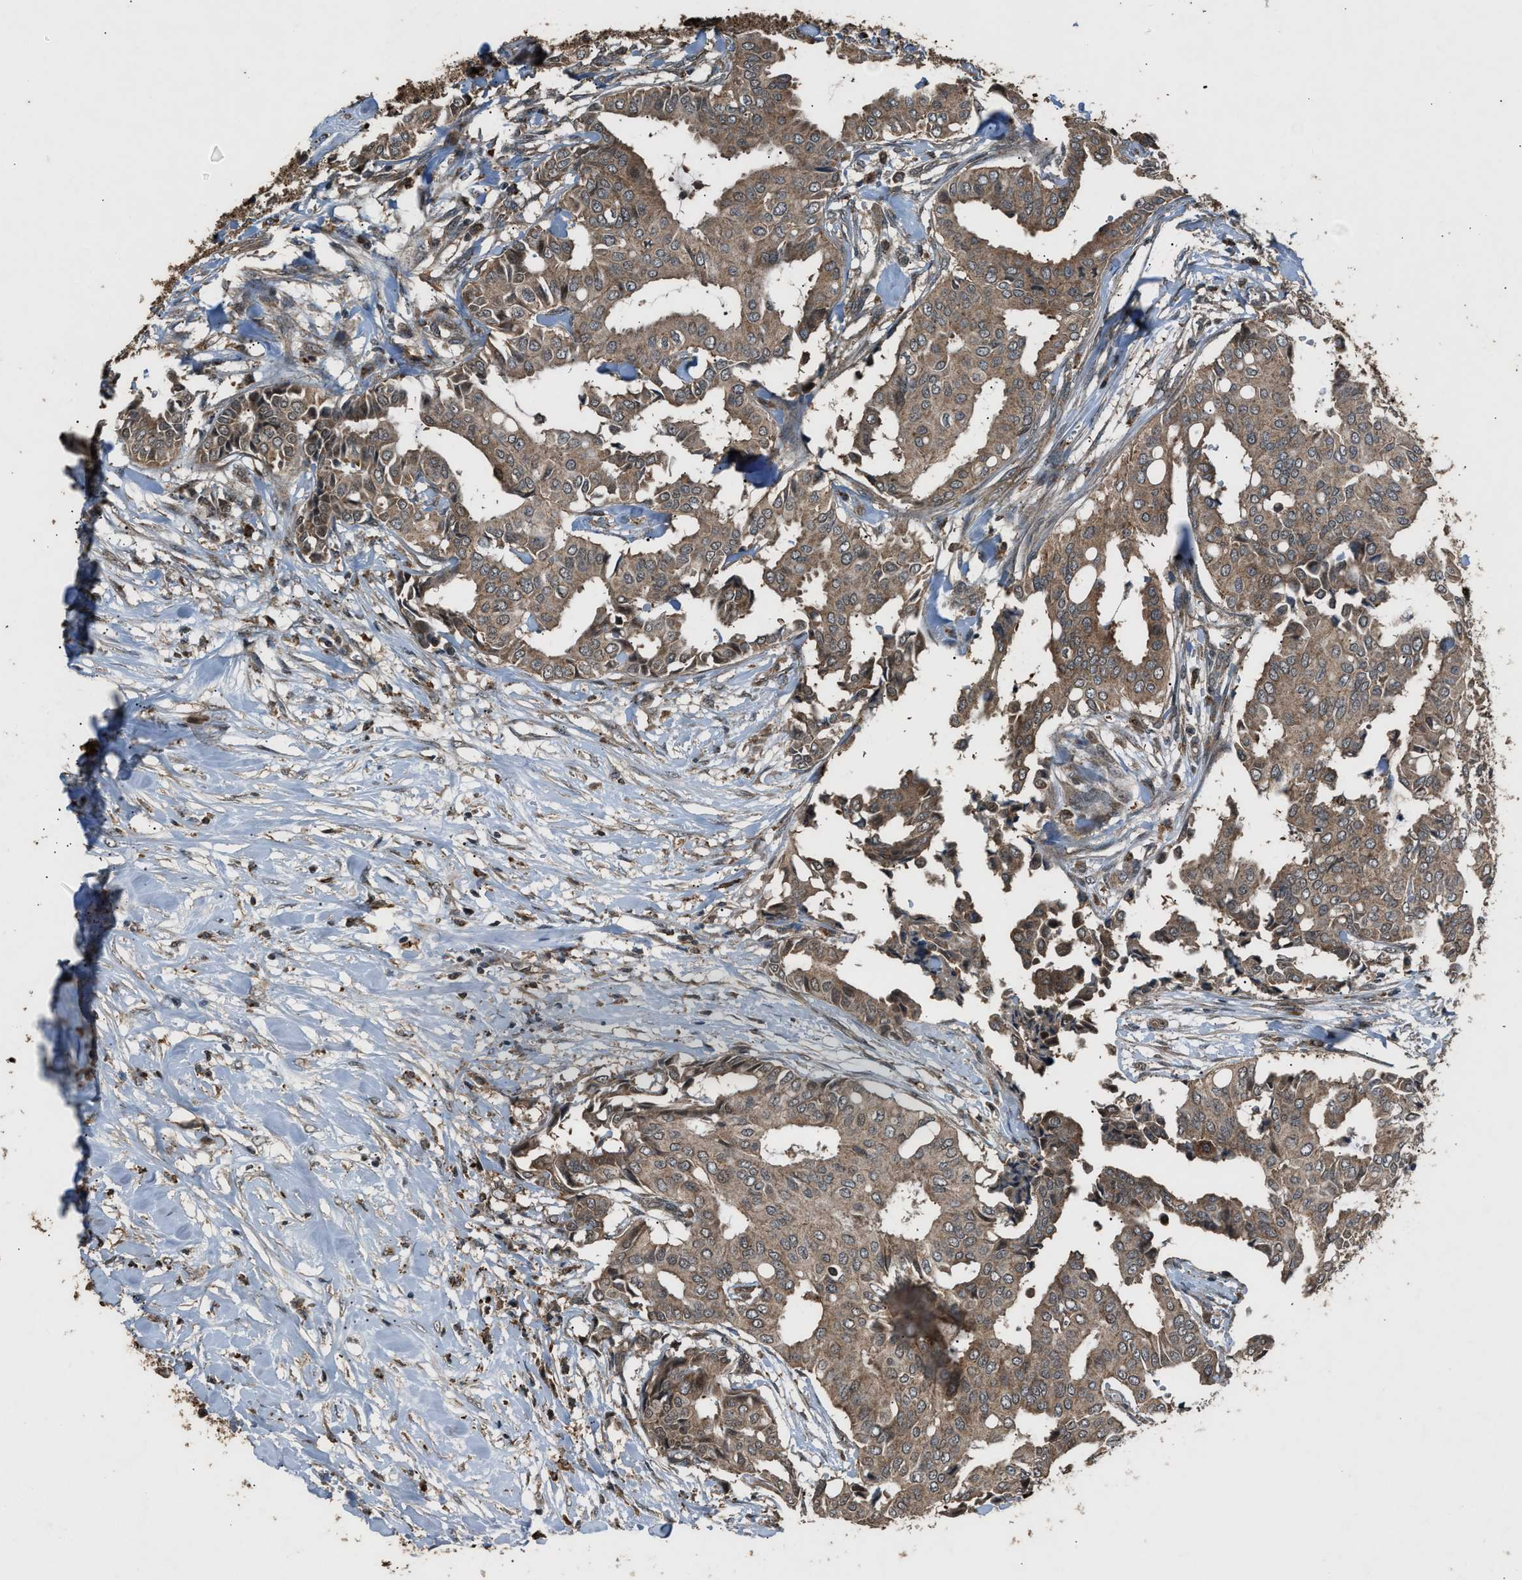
{"staining": {"intensity": "moderate", "quantity": ">75%", "location": "cytoplasmic/membranous"}, "tissue": "head and neck cancer", "cell_type": "Tumor cells", "image_type": "cancer", "snomed": [{"axis": "morphology", "description": "Adenocarcinoma, NOS"}, {"axis": "topography", "description": "Salivary gland"}, {"axis": "topography", "description": "Head-Neck"}], "caption": "Head and neck cancer stained with immunohistochemistry shows moderate cytoplasmic/membranous expression in about >75% of tumor cells.", "gene": "PSMD1", "patient": {"sex": "female", "age": 59}}